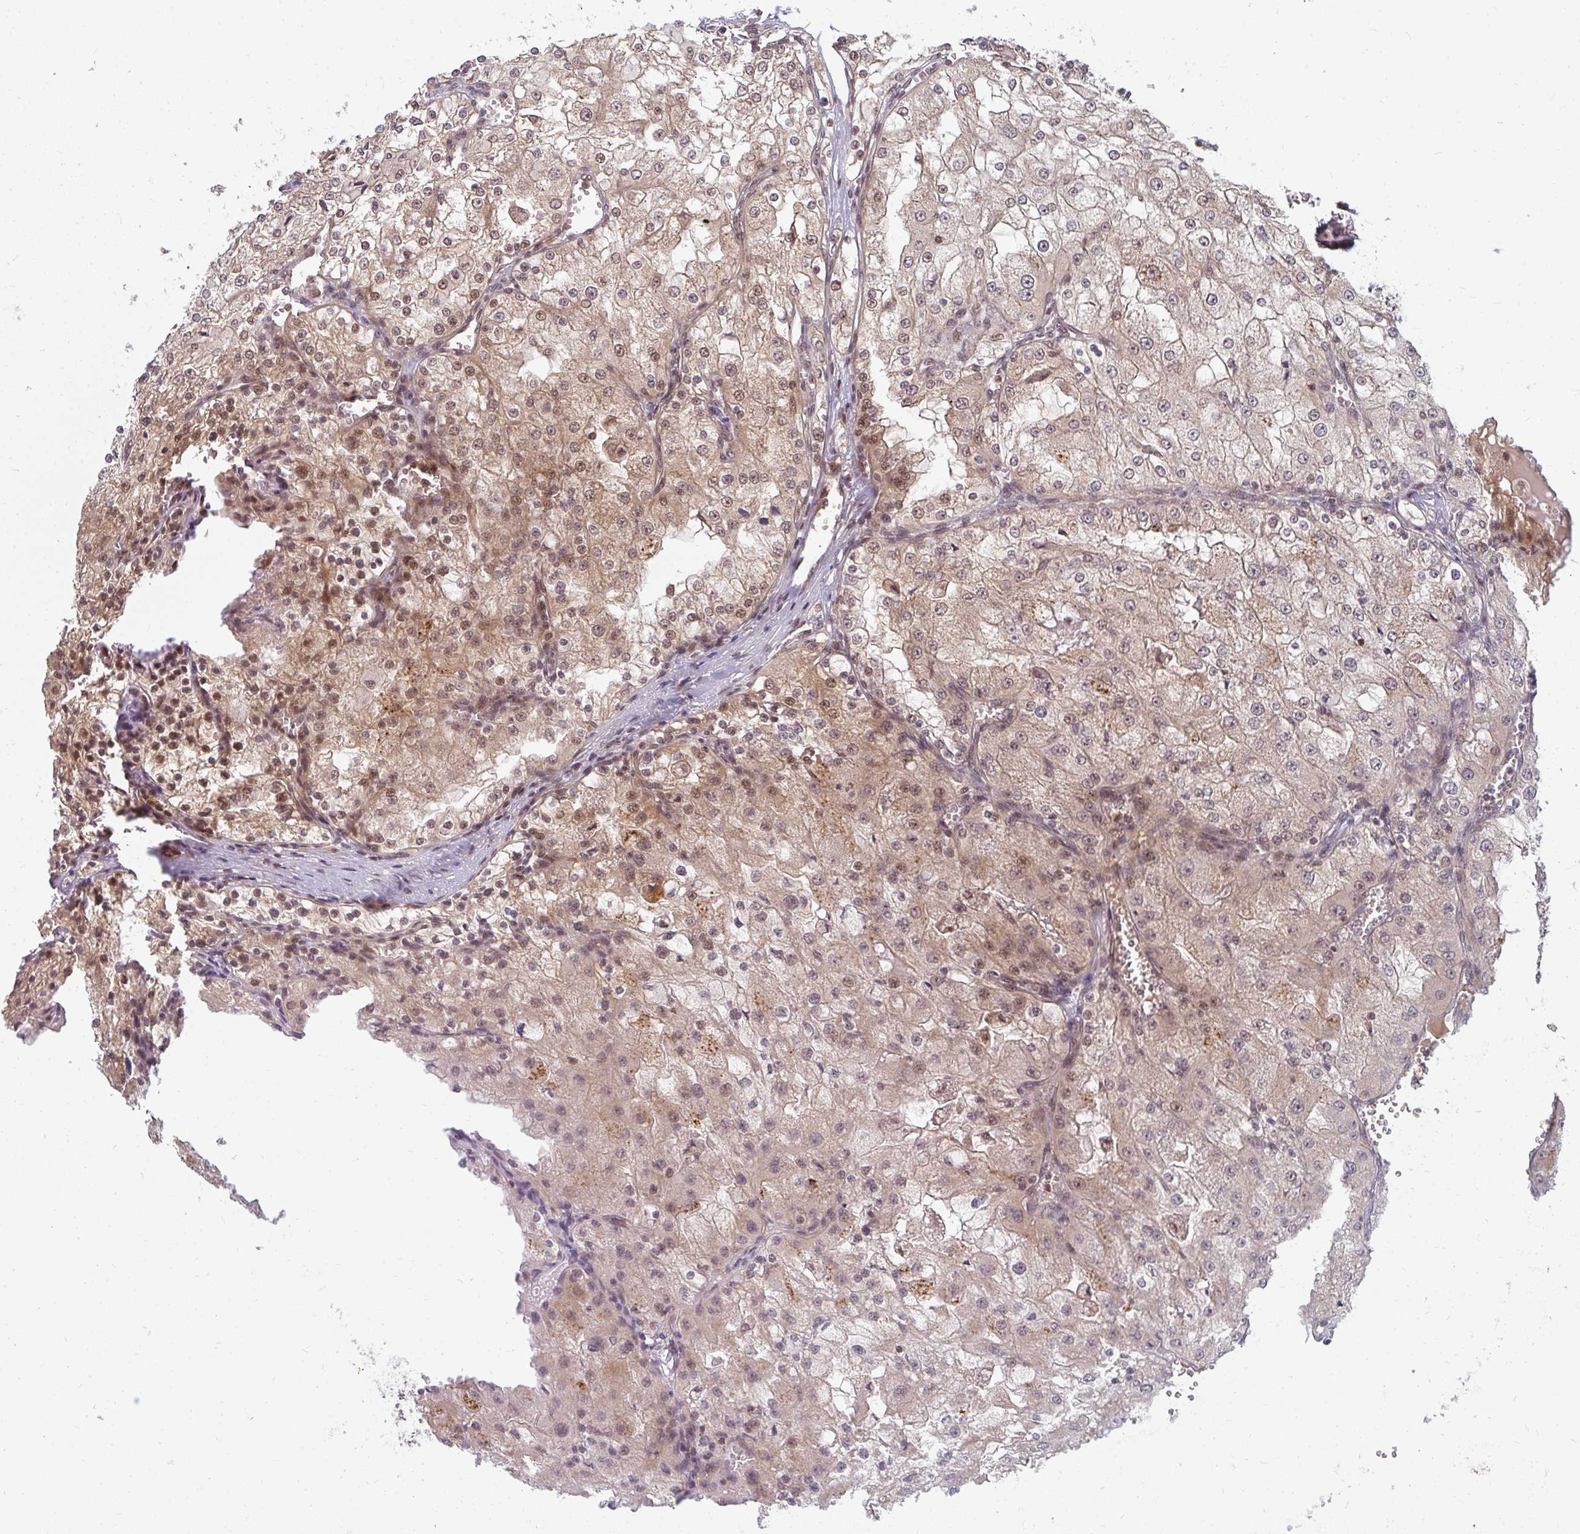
{"staining": {"intensity": "moderate", "quantity": "25%-75%", "location": "cytoplasmic/membranous,nuclear"}, "tissue": "renal cancer", "cell_type": "Tumor cells", "image_type": "cancer", "snomed": [{"axis": "morphology", "description": "Adenocarcinoma, NOS"}, {"axis": "topography", "description": "Kidney"}], "caption": "Protein expression analysis of renal adenocarcinoma exhibits moderate cytoplasmic/membranous and nuclear staining in approximately 25%-75% of tumor cells.", "gene": "GTF3C6", "patient": {"sex": "female", "age": 74}}